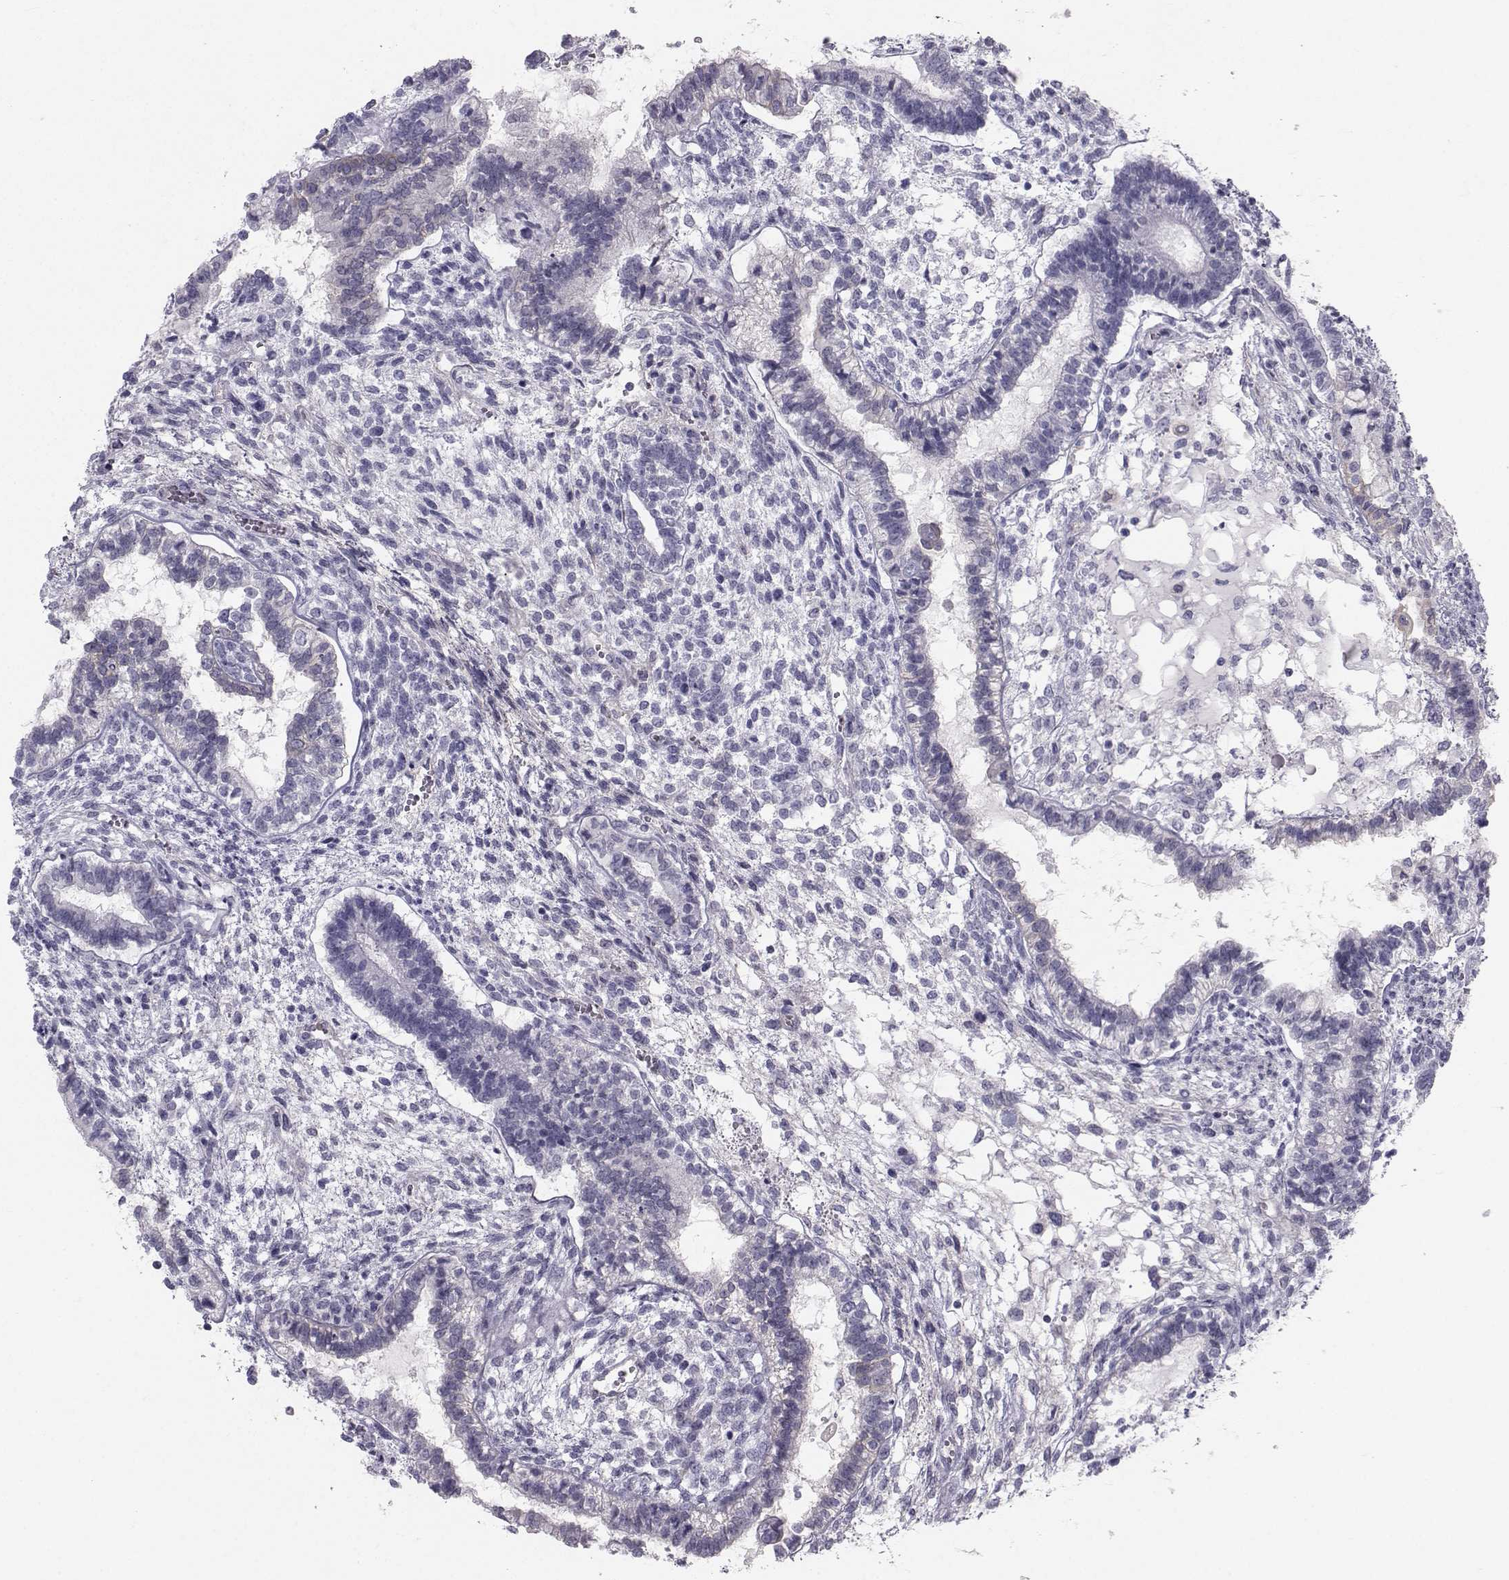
{"staining": {"intensity": "negative", "quantity": "none", "location": "none"}, "tissue": "testis cancer", "cell_type": "Tumor cells", "image_type": "cancer", "snomed": [{"axis": "morphology", "description": "Carcinoma, Embryonal, NOS"}, {"axis": "topography", "description": "Testis"}], "caption": "An immunohistochemistry (IHC) photomicrograph of testis embryonal carcinoma is shown. There is no staining in tumor cells of testis embryonal carcinoma.", "gene": "GARIN3", "patient": {"sex": "male", "age": 37}}